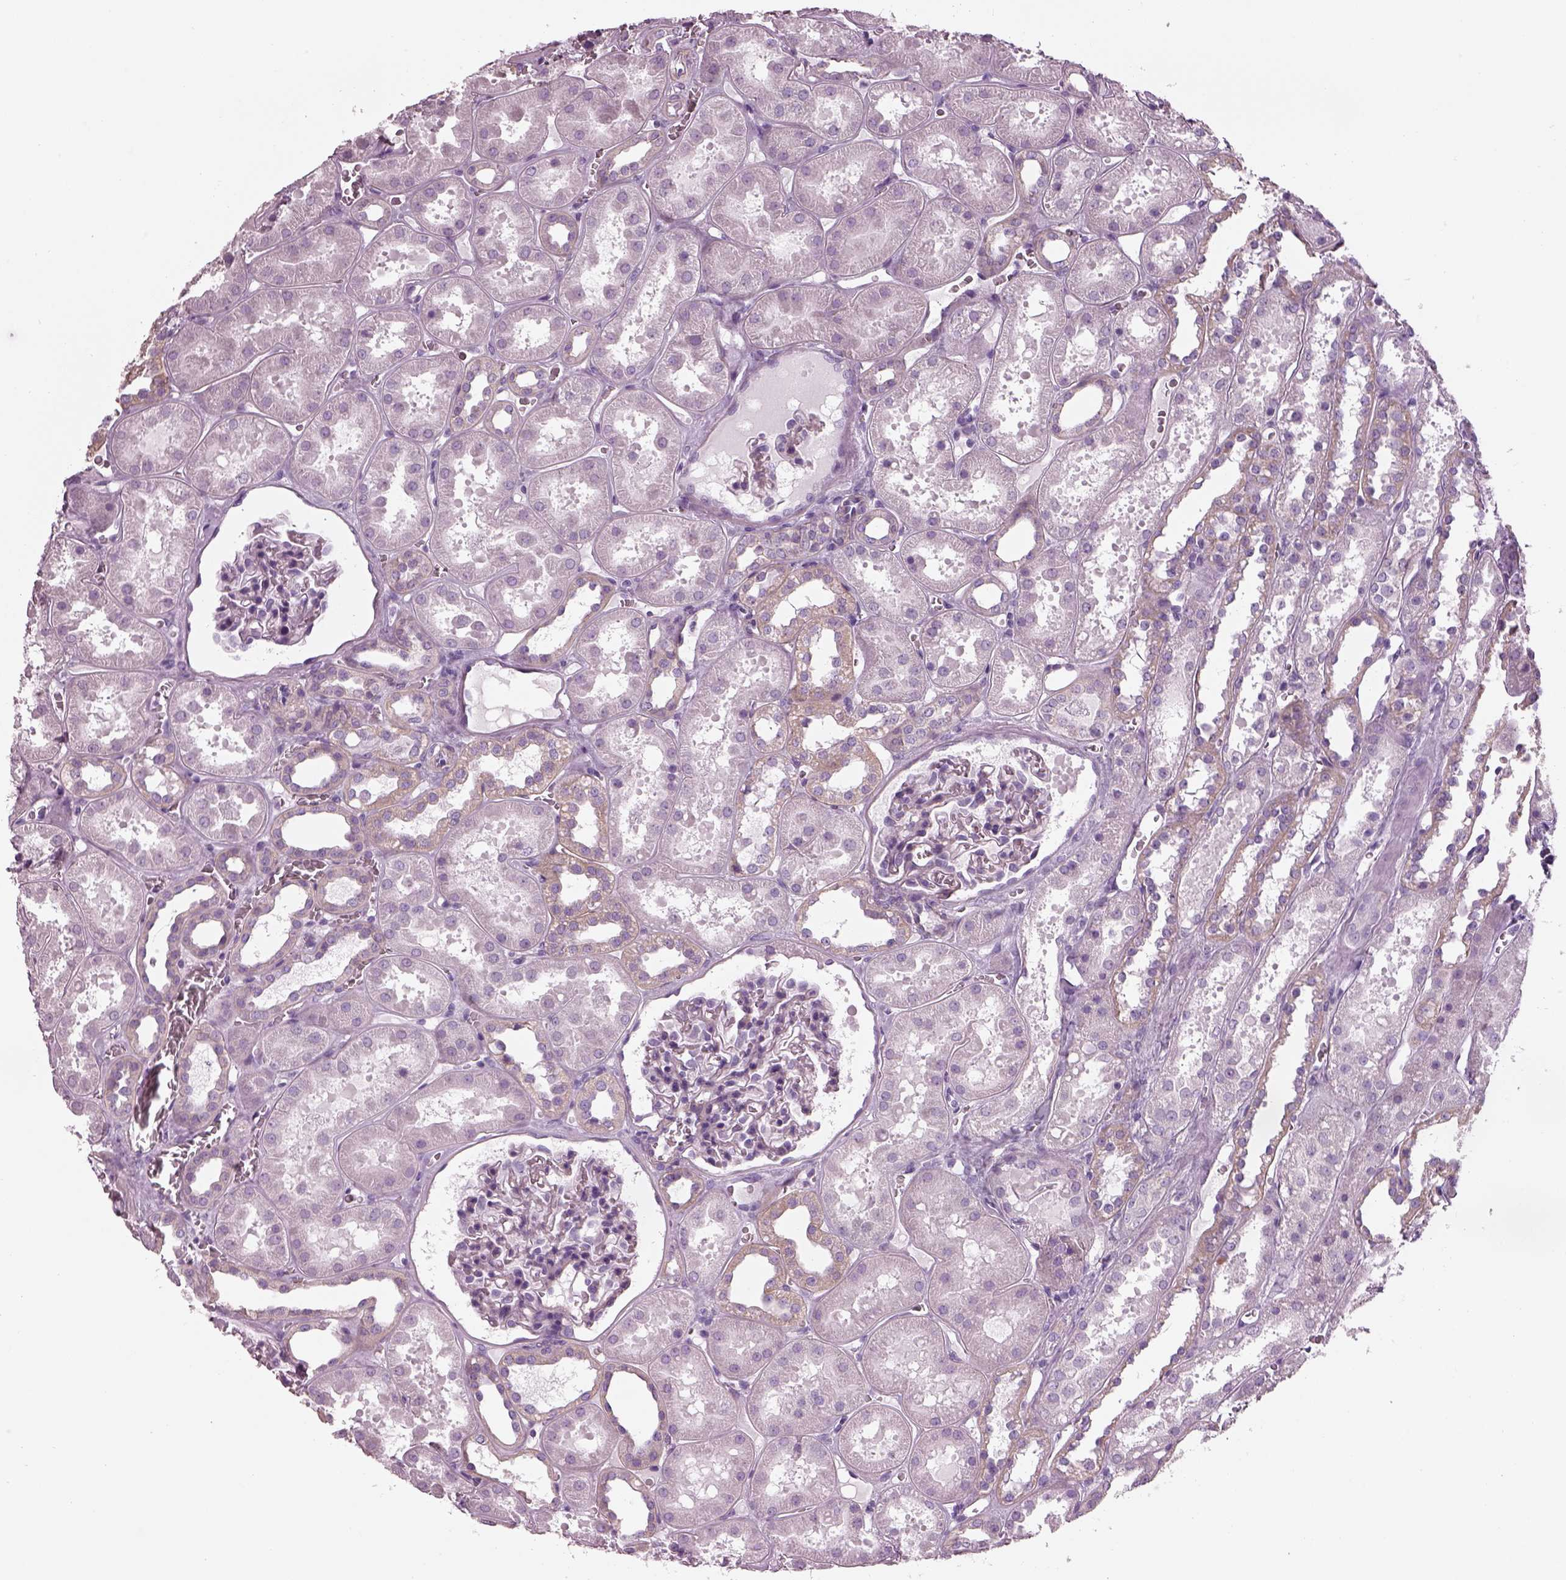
{"staining": {"intensity": "negative", "quantity": "none", "location": "none"}, "tissue": "kidney", "cell_type": "Cells in glomeruli", "image_type": "normal", "snomed": [{"axis": "morphology", "description": "Normal tissue, NOS"}, {"axis": "topography", "description": "Kidney"}], "caption": "DAB immunohistochemical staining of unremarkable human kidney displays no significant positivity in cells in glomeruli.", "gene": "BFSP1", "patient": {"sex": "female", "age": 41}}